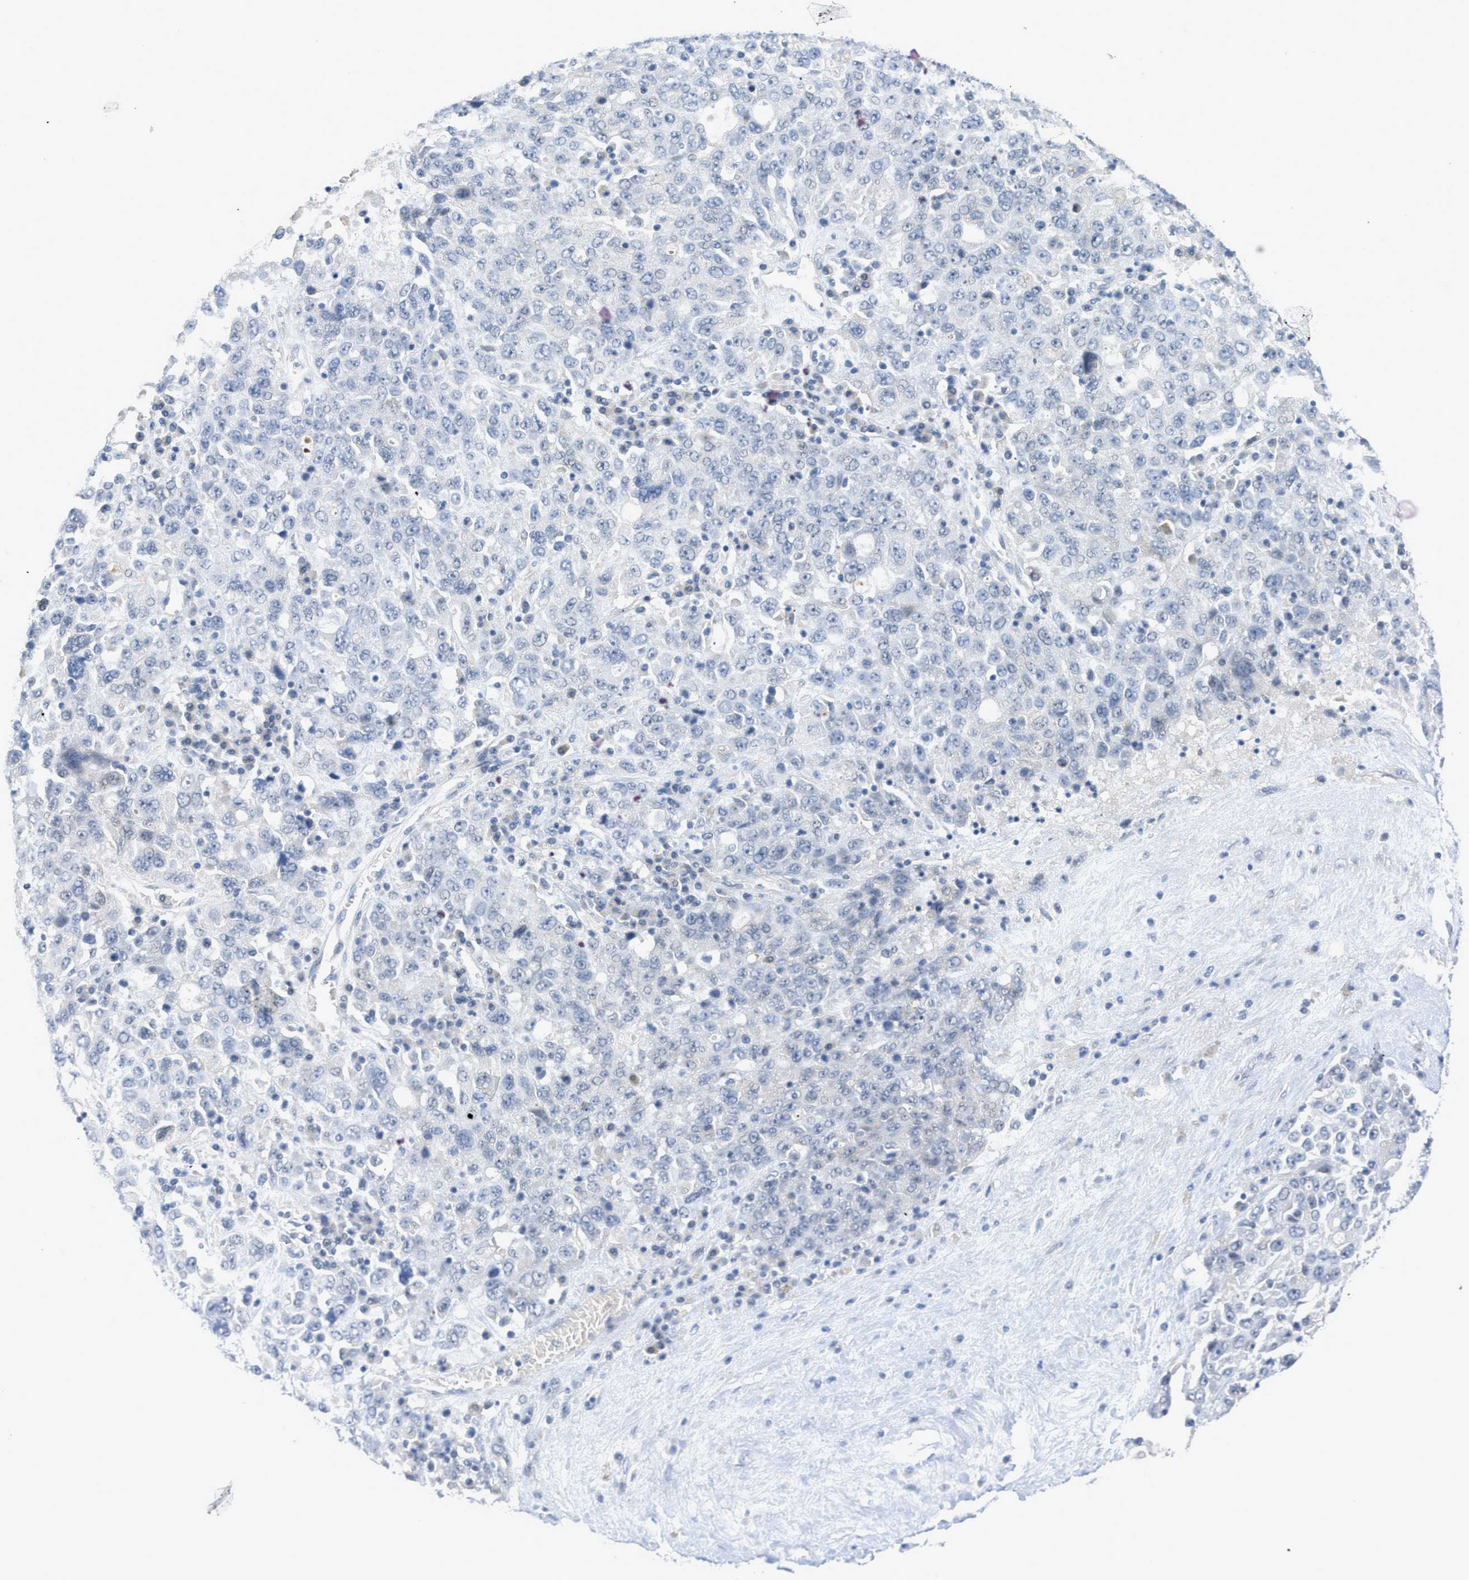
{"staining": {"intensity": "negative", "quantity": "none", "location": "none"}, "tissue": "ovarian cancer", "cell_type": "Tumor cells", "image_type": "cancer", "snomed": [{"axis": "morphology", "description": "Carcinoma, endometroid"}, {"axis": "topography", "description": "Ovary"}], "caption": "IHC of human ovarian cancer reveals no expression in tumor cells.", "gene": "TNFAIP1", "patient": {"sex": "female", "age": 62}}